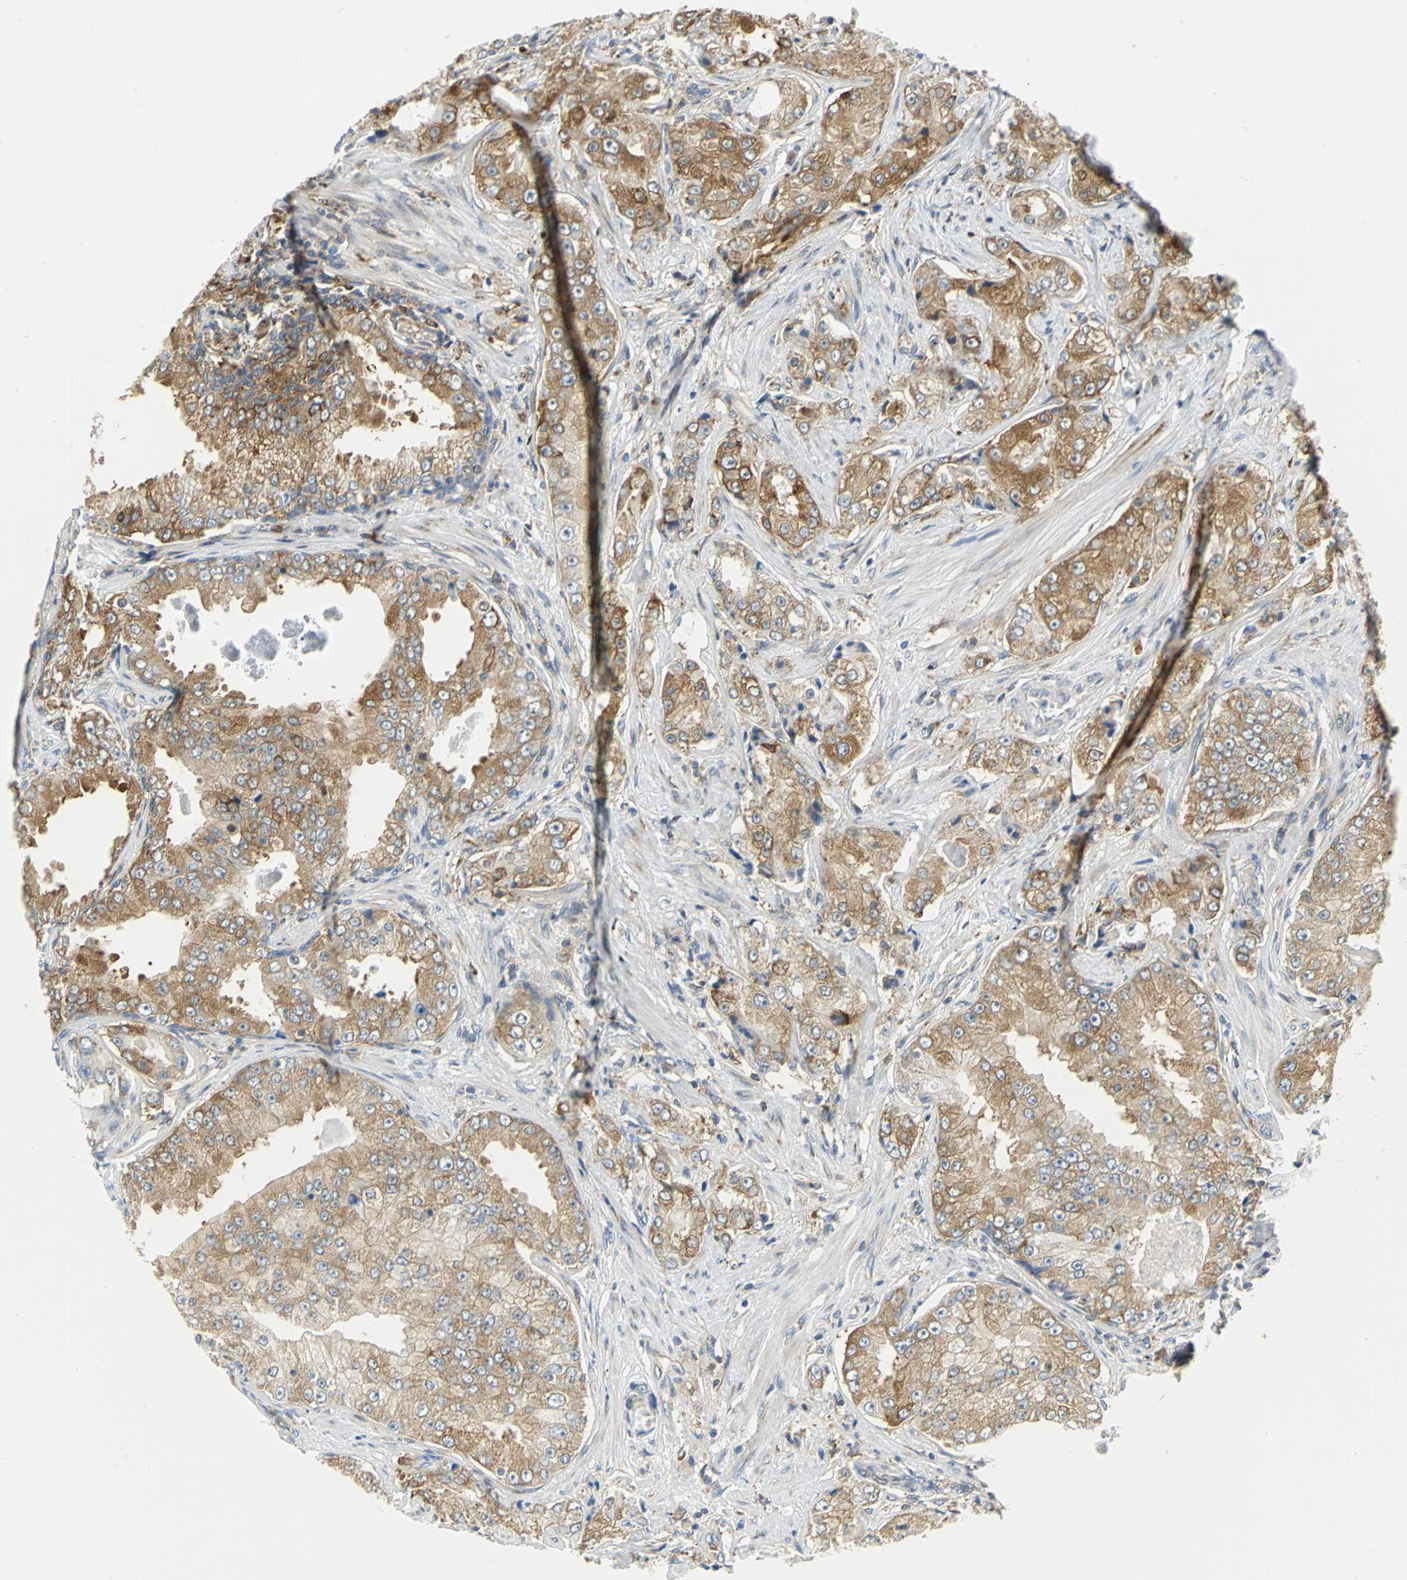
{"staining": {"intensity": "moderate", "quantity": ">75%", "location": "cytoplasmic/membranous"}, "tissue": "prostate cancer", "cell_type": "Tumor cells", "image_type": "cancer", "snomed": [{"axis": "morphology", "description": "Adenocarcinoma, High grade"}, {"axis": "topography", "description": "Prostate"}], "caption": "Prostate cancer stained with a brown dye shows moderate cytoplasmic/membranous positive positivity in approximately >75% of tumor cells.", "gene": "YBX1", "patient": {"sex": "male", "age": 73}}